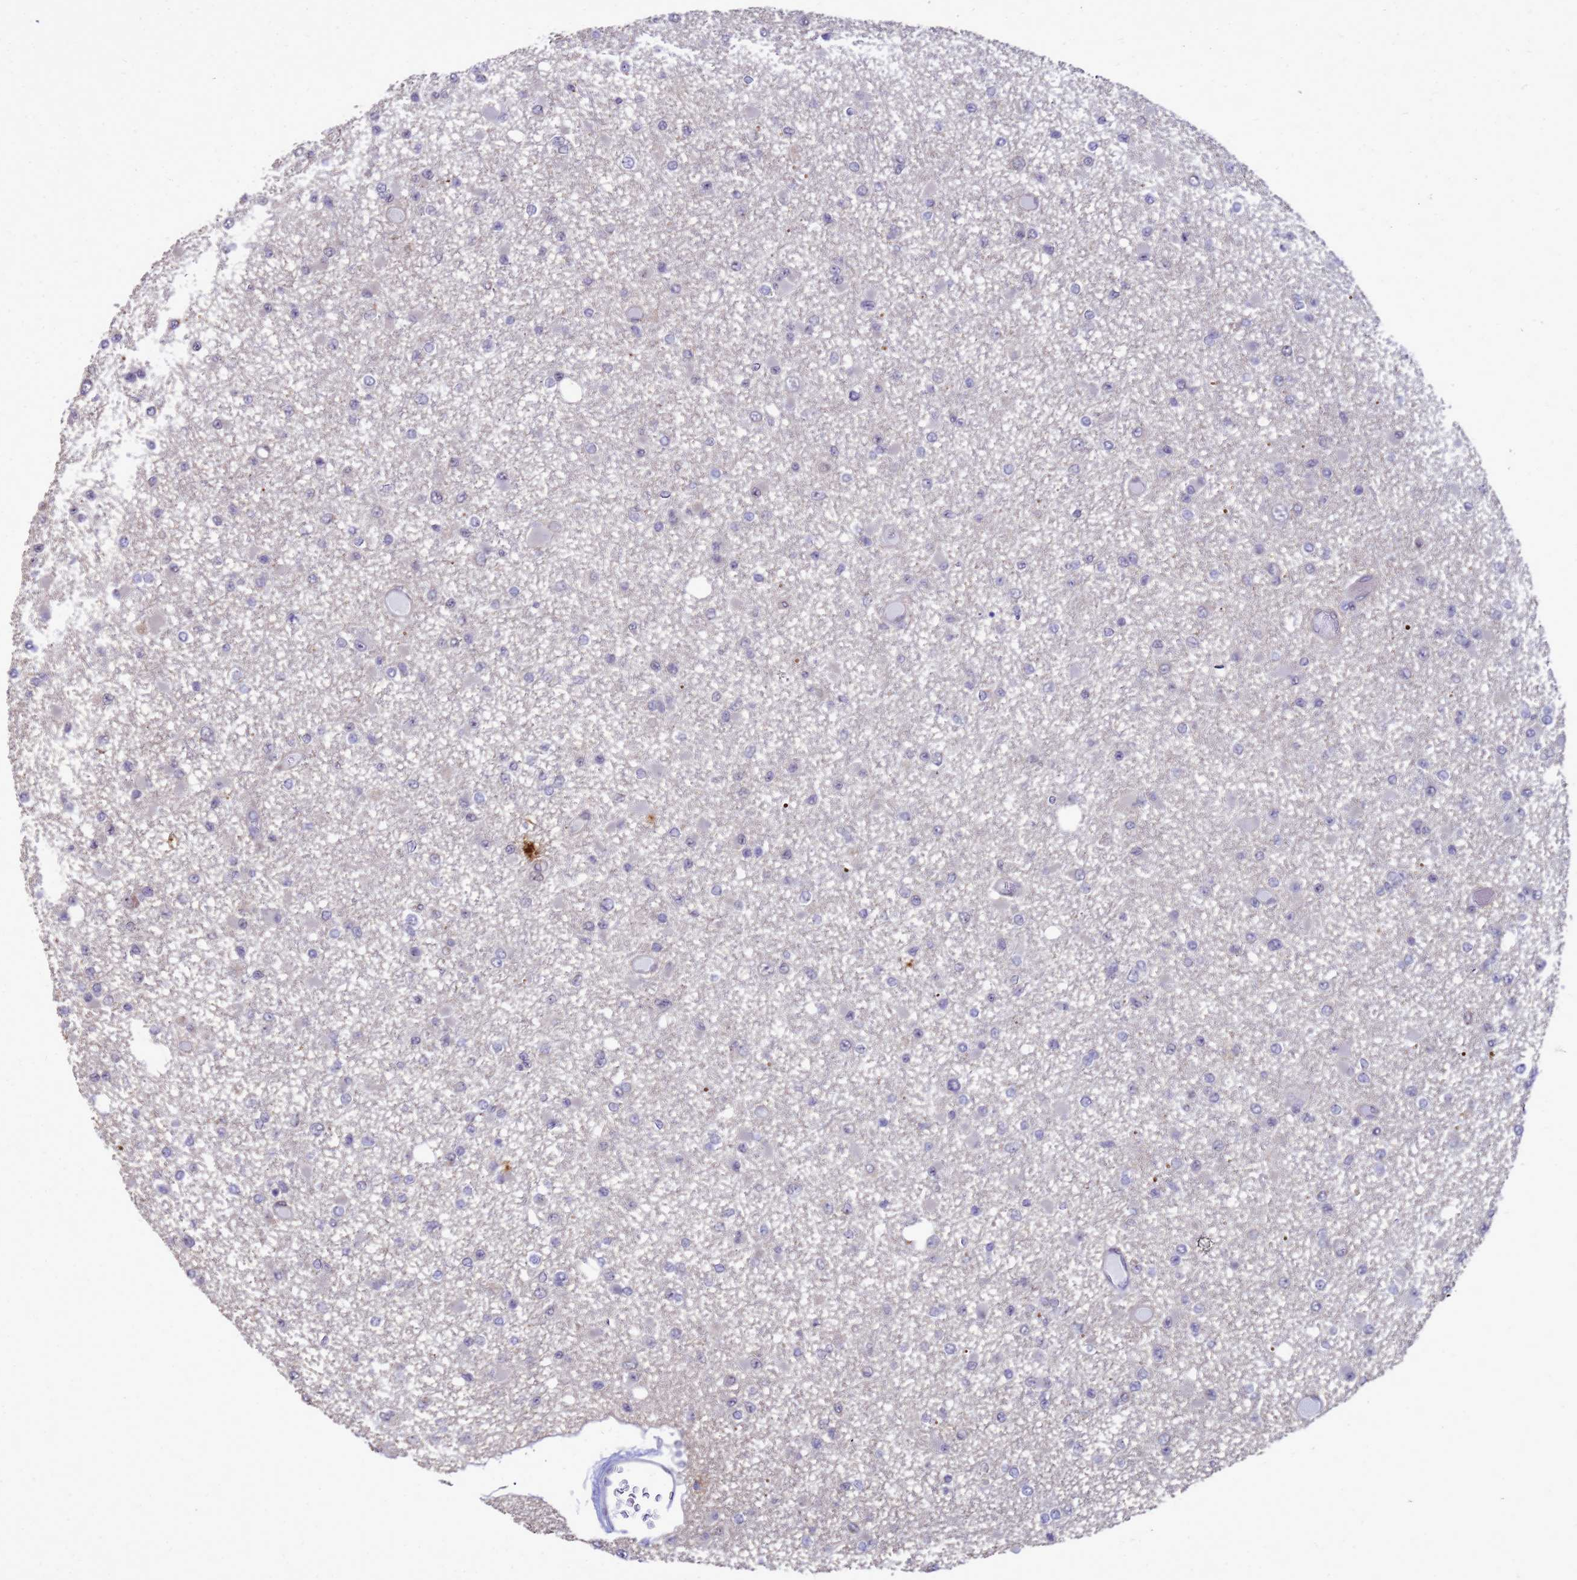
{"staining": {"intensity": "negative", "quantity": "none", "location": "none"}, "tissue": "glioma", "cell_type": "Tumor cells", "image_type": "cancer", "snomed": [{"axis": "morphology", "description": "Glioma, malignant, Low grade"}, {"axis": "topography", "description": "Brain"}], "caption": "Tumor cells are negative for protein expression in human malignant low-grade glioma. (DAB (3,3'-diaminobenzidine) IHC visualized using brightfield microscopy, high magnification).", "gene": "RSPO1", "patient": {"sex": "female", "age": 22}}